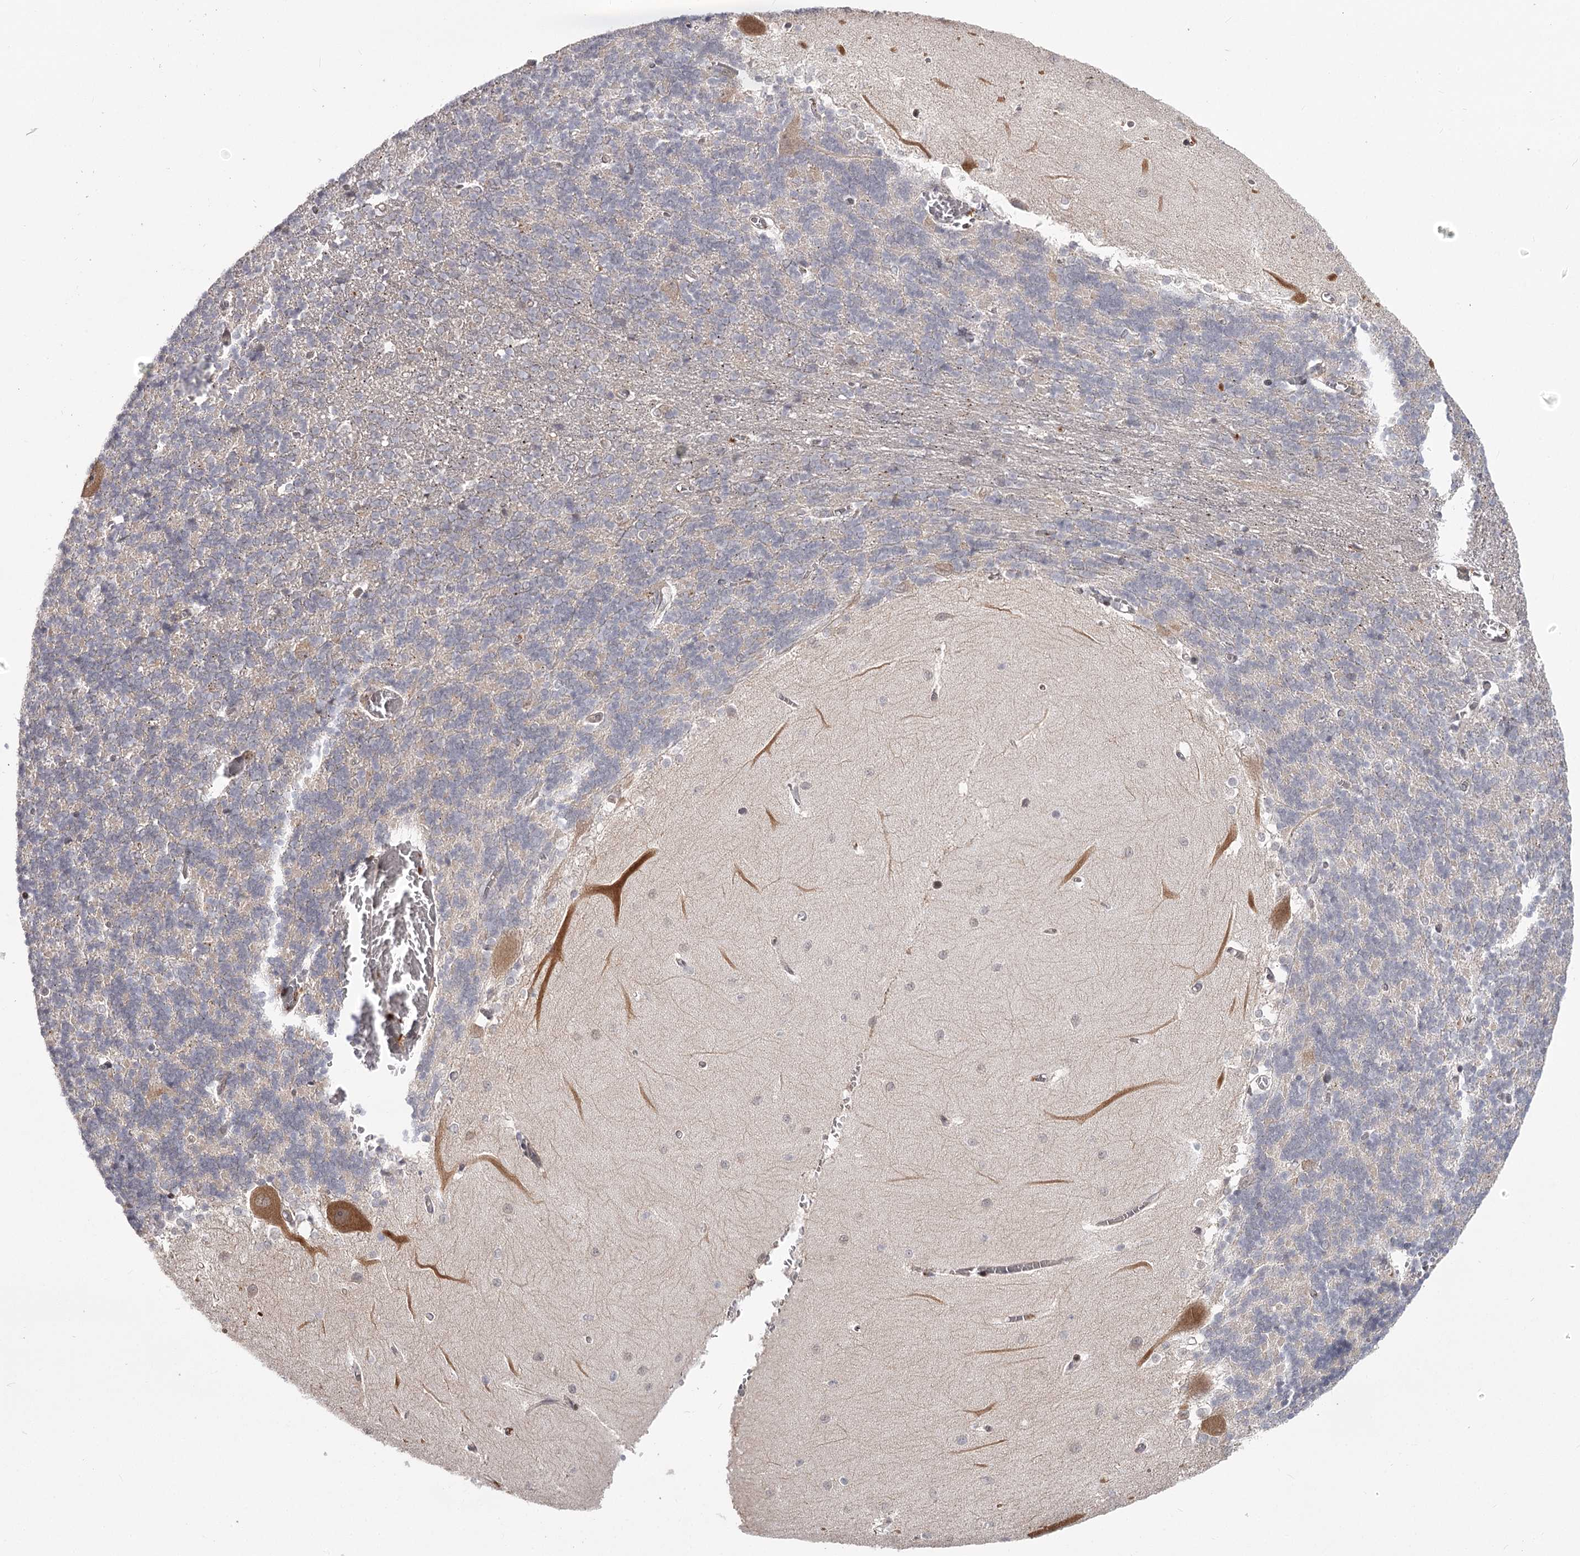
{"staining": {"intensity": "negative", "quantity": "none", "location": "none"}, "tissue": "cerebellum", "cell_type": "Cells in granular layer", "image_type": "normal", "snomed": [{"axis": "morphology", "description": "Normal tissue, NOS"}, {"axis": "topography", "description": "Cerebellum"}], "caption": "Cells in granular layer are negative for brown protein staining in unremarkable cerebellum. (Stains: DAB (3,3'-diaminobenzidine) immunohistochemistry with hematoxylin counter stain, Microscopy: brightfield microscopy at high magnification).", "gene": "CCNG2", "patient": {"sex": "male", "age": 37}}